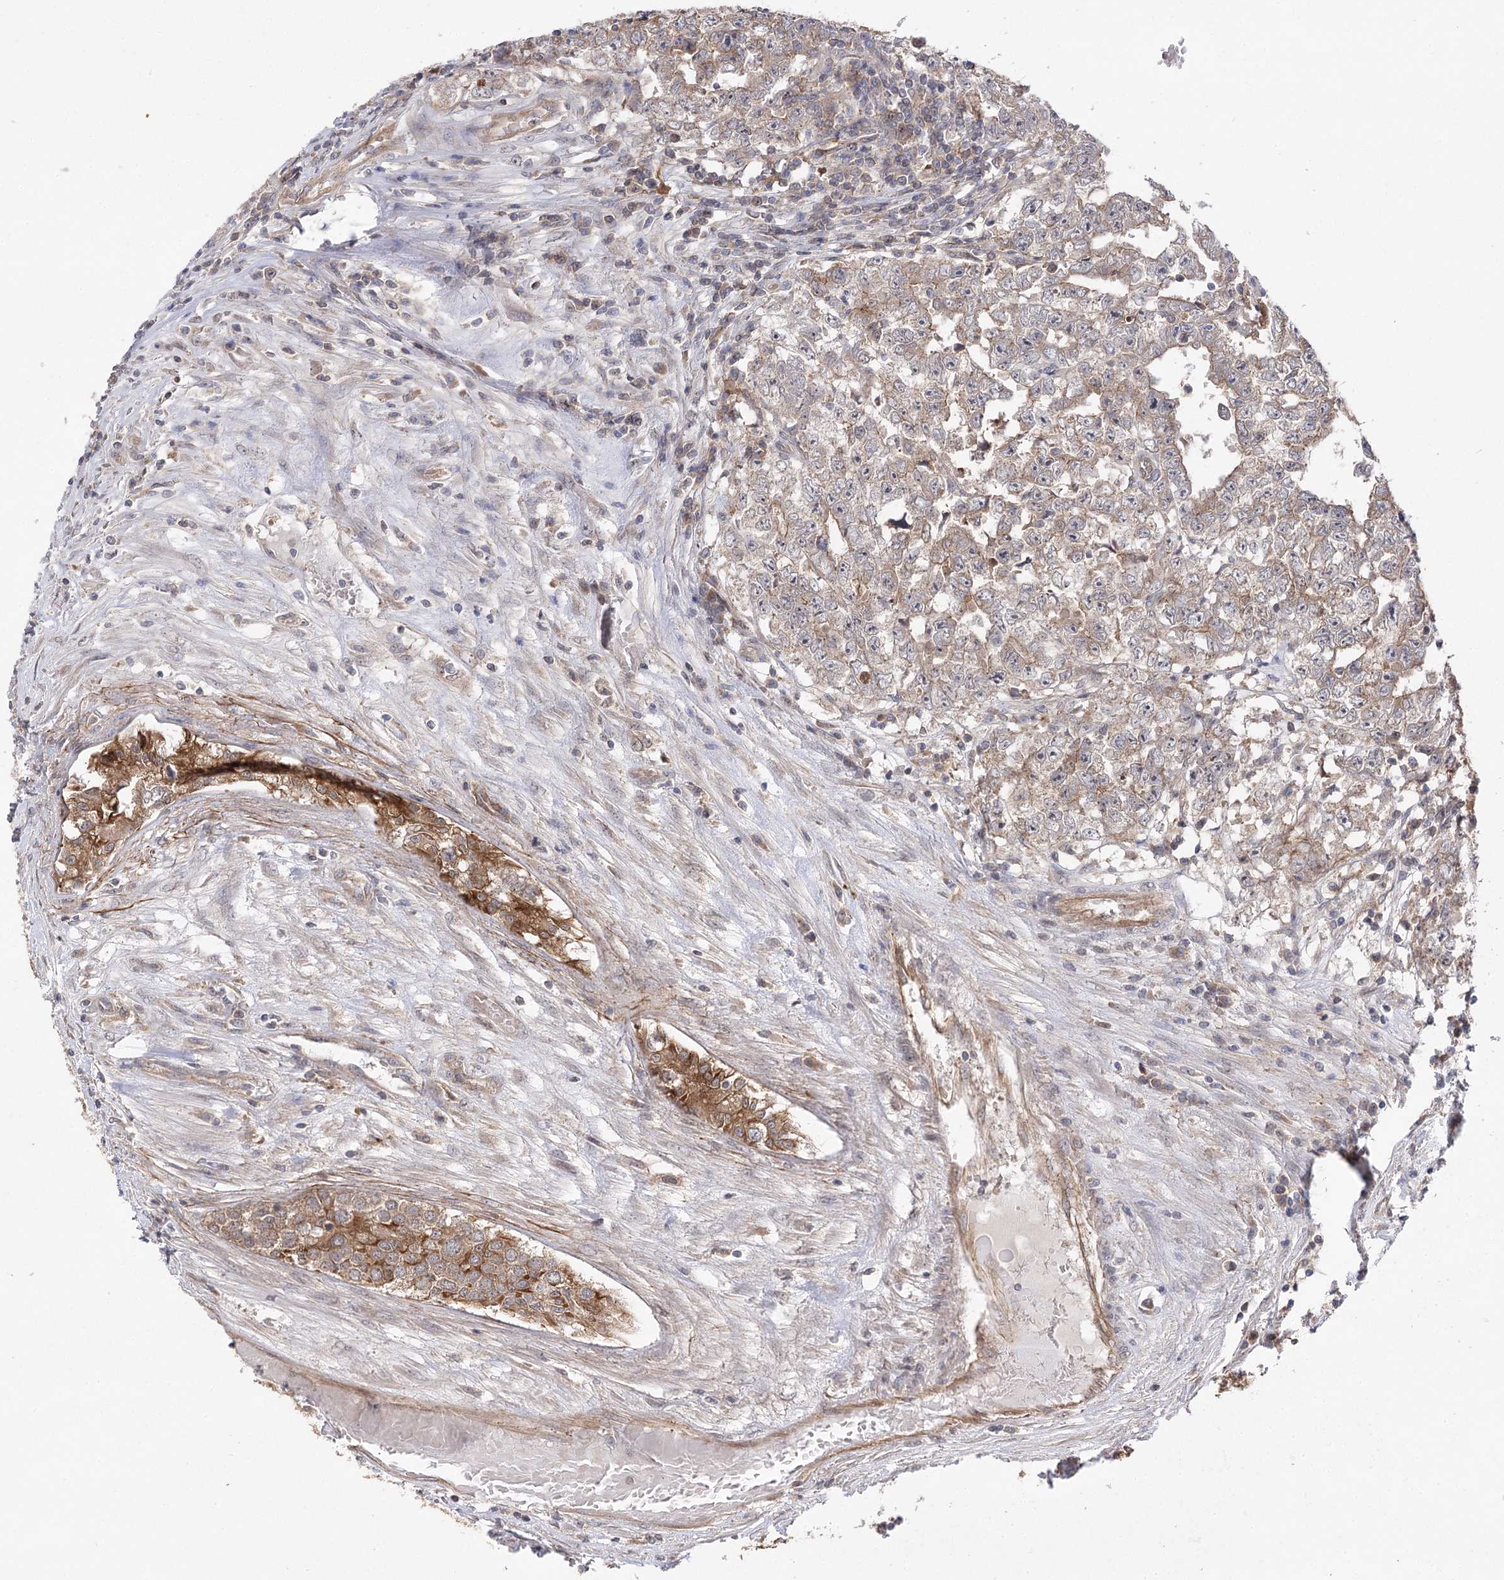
{"staining": {"intensity": "weak", "quantity": ">75%", "location": "cytoplasmic/membranous"}, "tissue": "testis cancer", "cell_type": "Tumor cells", "image_type": "cancer", "snomed": [{"axis": "morphology", "description": "Carcinoma, Embryonal, NOS"}, {"axis": "topography", "description": "Testis"}], "caption": "Testis embryonal carcinoma stained with a protein marker demonstrates weak staining in tumor cells.", "gene": "BCR", "patient": {"sex": "male", "age": 25}}